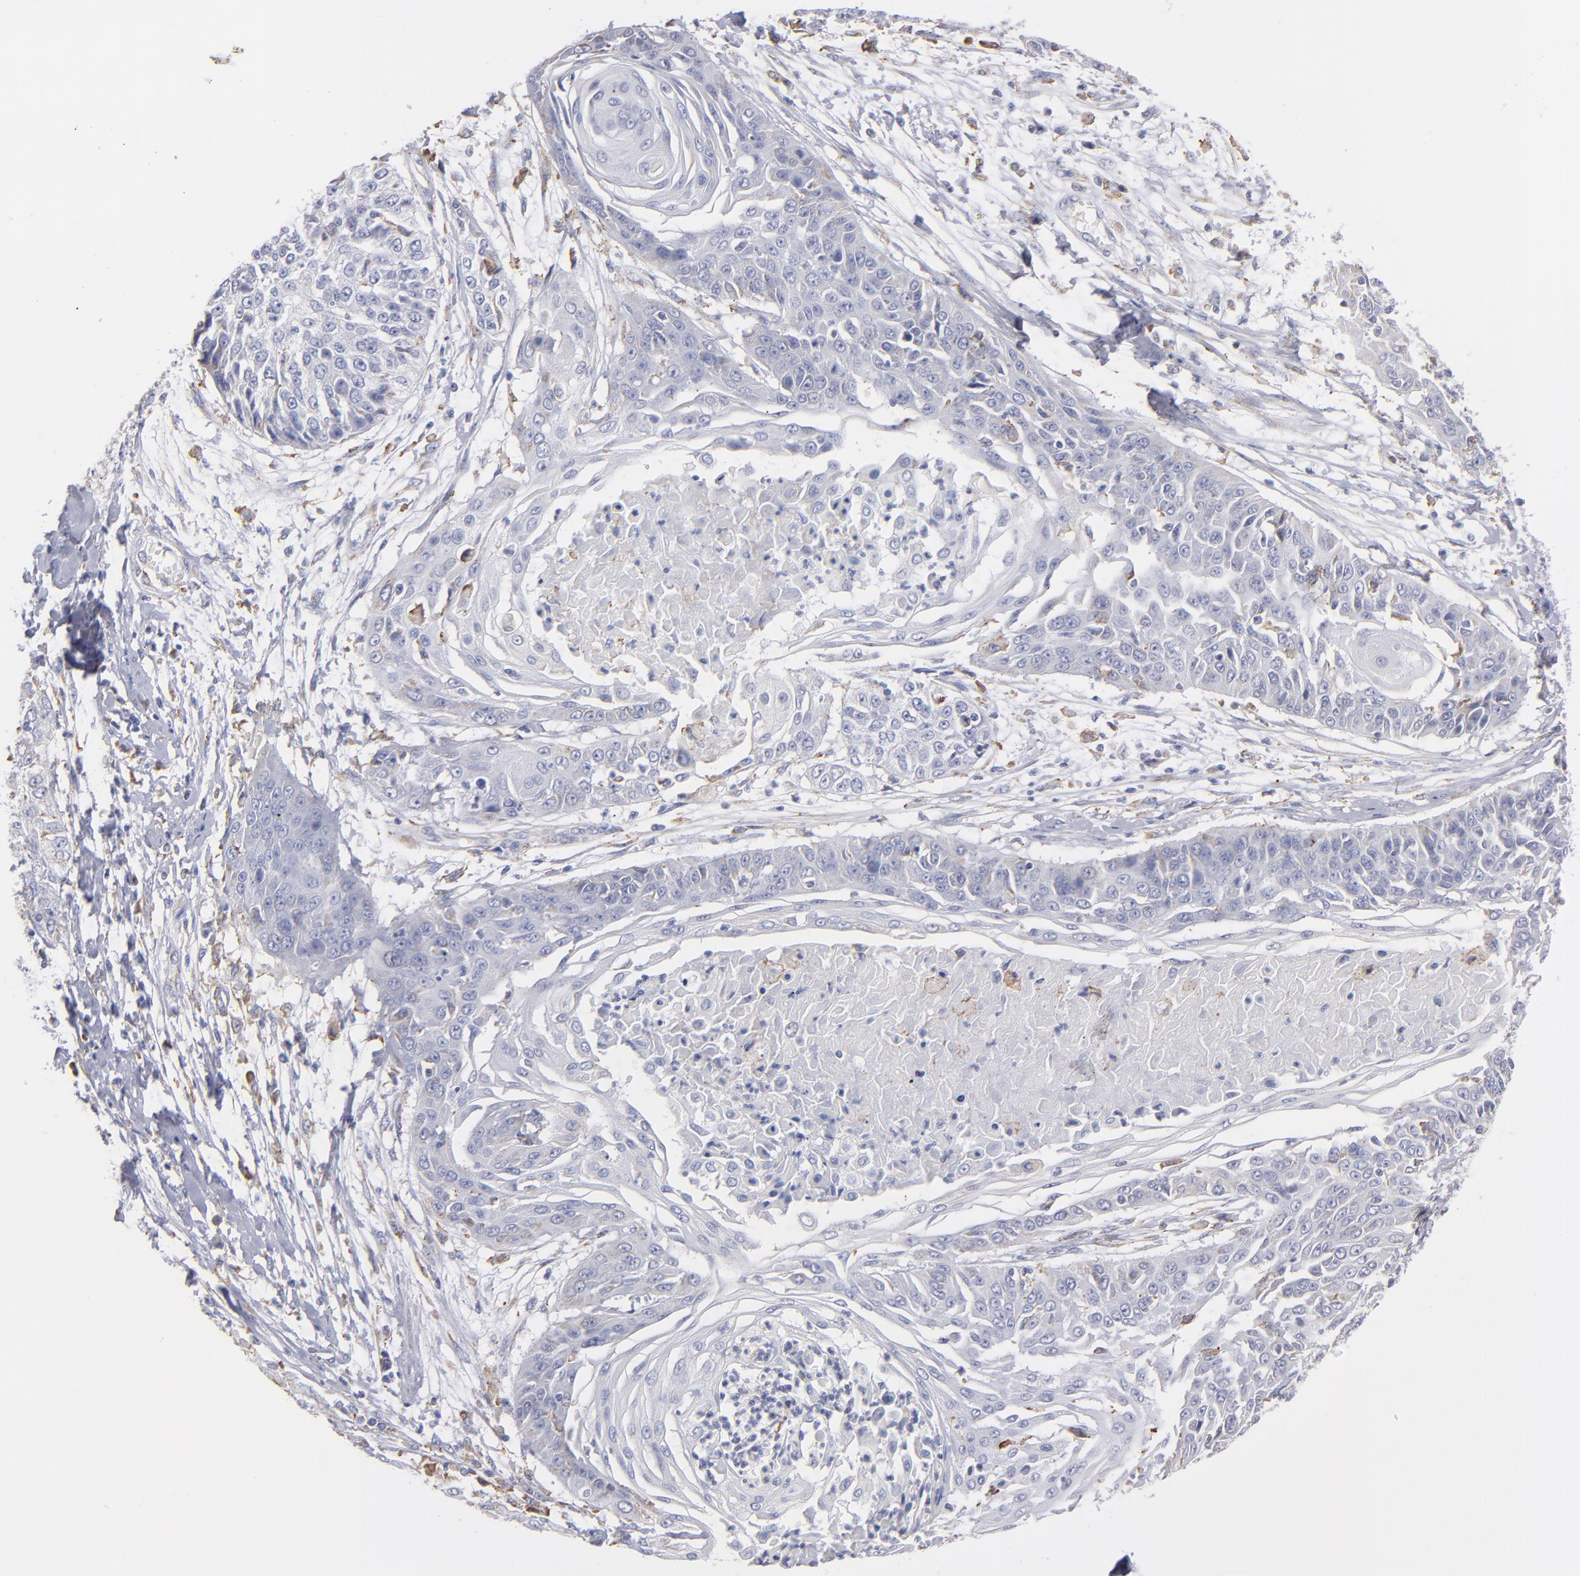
{"staining": {"intensity": "weak", "quantity": "<25%", "location": "cytoplasmic/membranous"}, "tissue": "cervical cancer", "cell_type": "Tumor cells", "image_type": "cancer", "snomed": [{"axis": "morphology", "description": "Squamous cell carcinoma, NOS"}, {"axis": "topography", "description": "Cervix"}], "caption": "The micrograph shows no staining of tumor cells in cervical cancer (squamous cell carcinoma). The staining was performed using DAB to visualize the protein expression in brown, while the nuclei were stained in blue with hematoxylin (Magnification: 20x).", "gene": "MFGE8", "patient": {"sex": "female", "age": 64}}